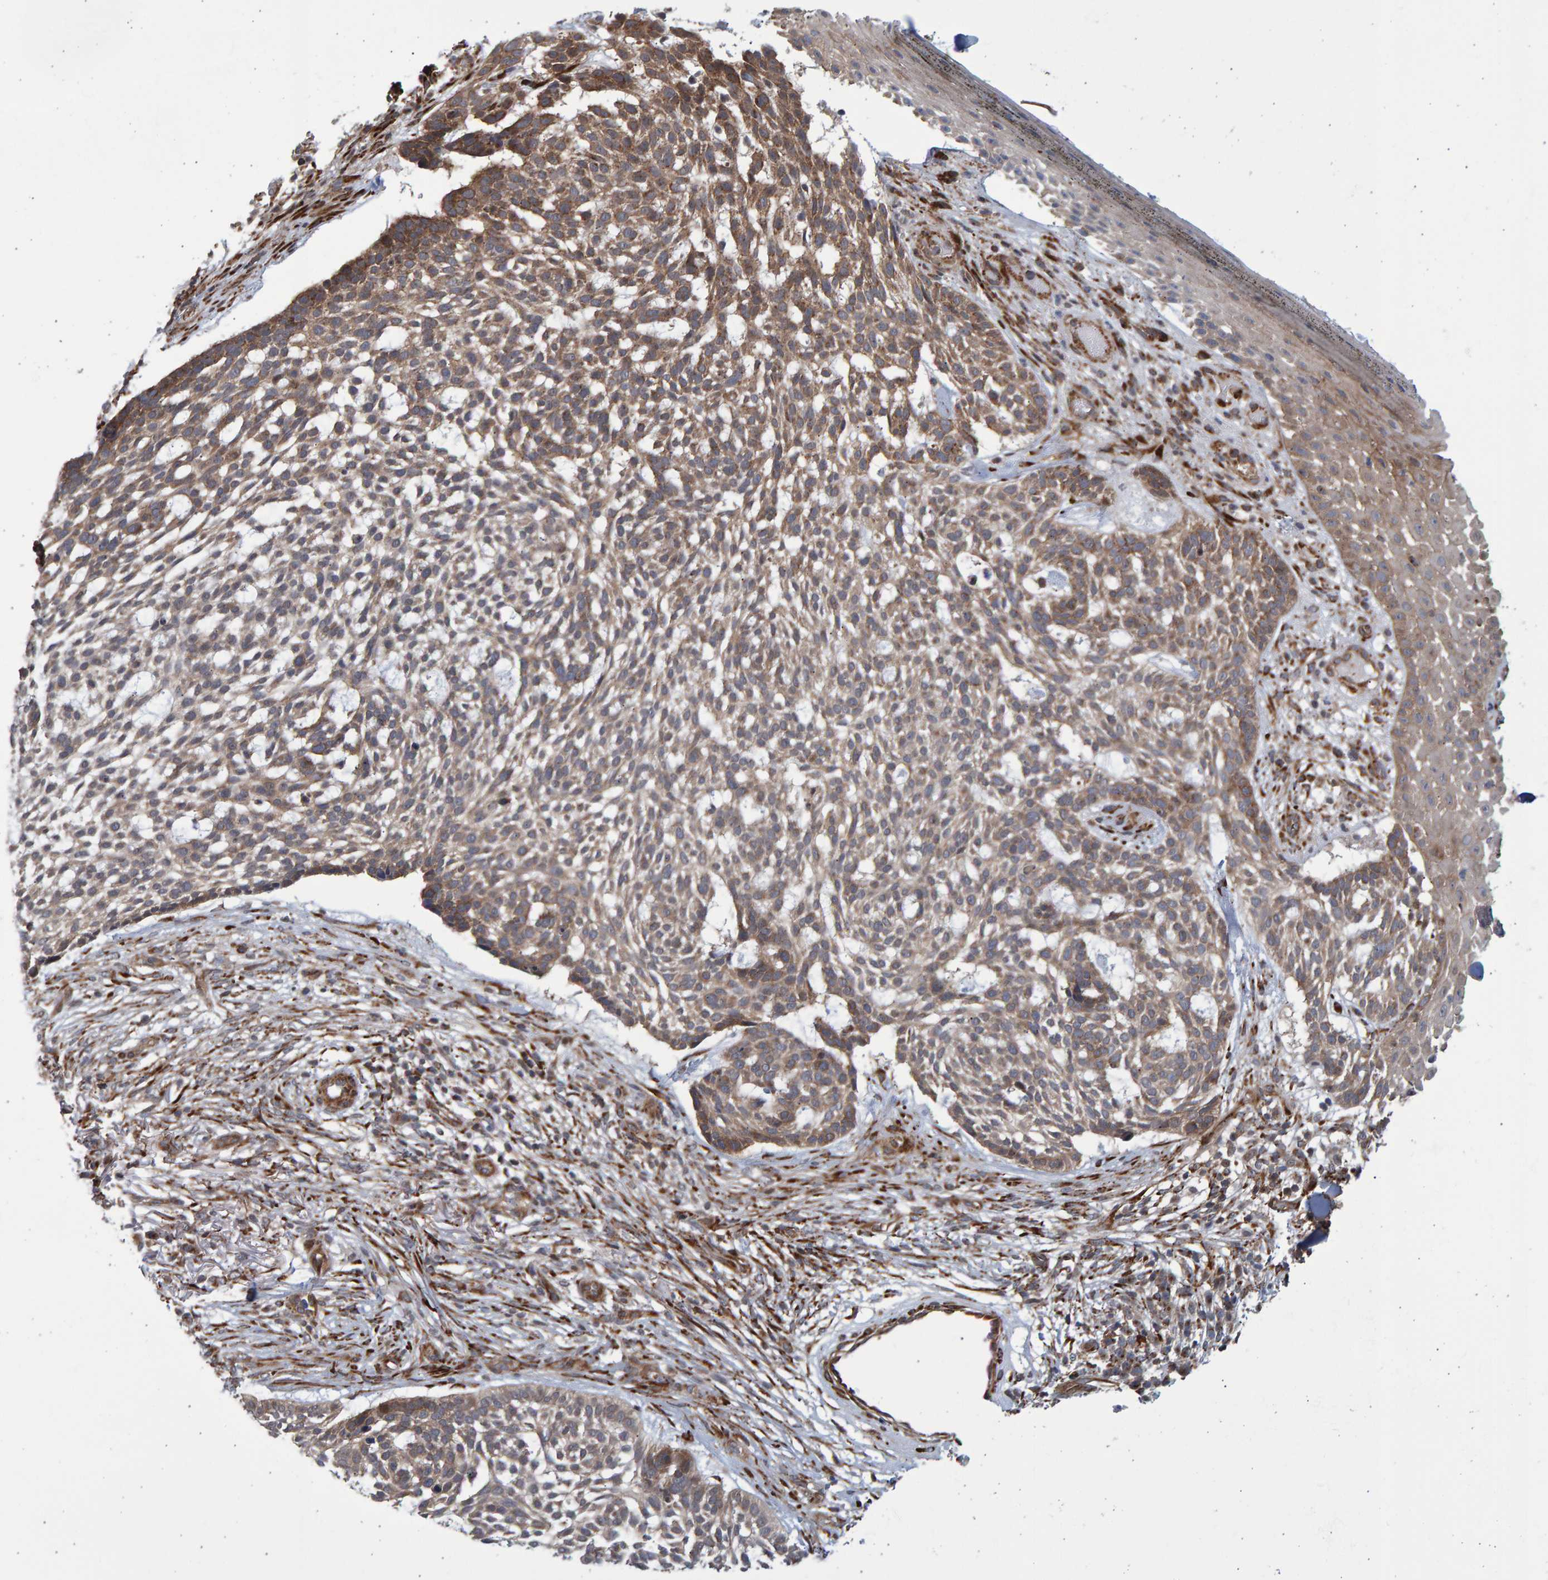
{"staining": {"intensity": "weak", "quantity": ">75%", "location": "cytoplasmic/membranous"}, "tissue": "skin cancer", "cell_type": "Tumor cells", "image_type": "cancer", "snomed": [{"axis": "morphology", "description": "Basal cell carcinoma"}, {"axis": "topography", "description": "Skin"}], "caption": "IHC staining of skin cancer (basal cell carcinoma), which exhibits low levels of weak cytoplasmic/membranous expression in about >75% of tumor cells indicating weak cytoplasmic/membranous protein staining. The staining was performed using DAB (3,3'-diaminobenzidine) (brown) for protein detection and nuclei were counterstained in hematoxylin (blue).", "gene": "LRBA", "patient": {"sex": "female", "age": 64}}